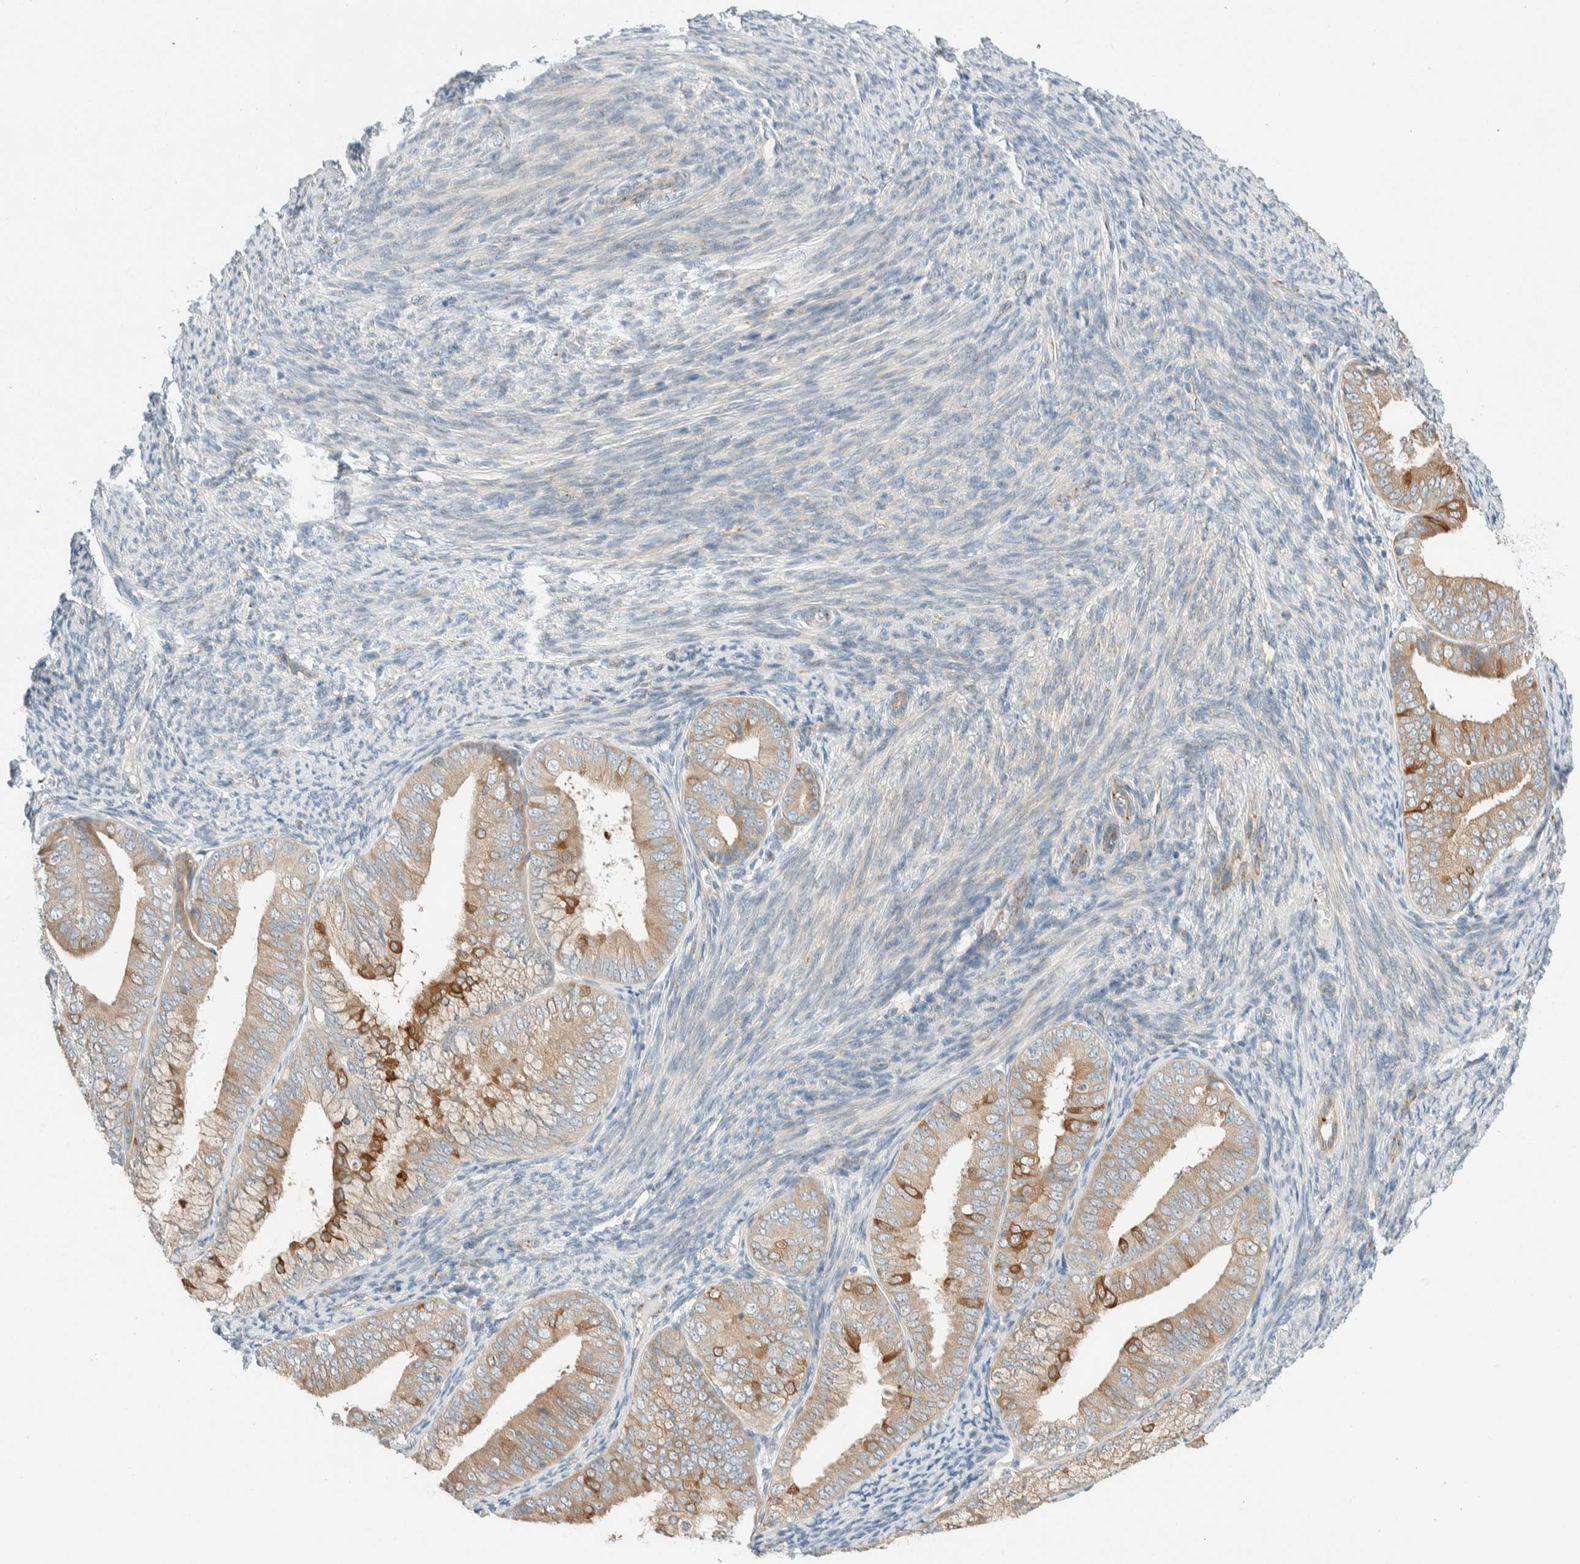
{"staining": {"intensity": "strong", "quantity": "<25%", "location": "cytoplasmic/membranous"}, "tissue": "endometrial cancer", "cell_type": "Tumor cells", "image_type": "cancer", "snomed": [{"axis": "morphology", "description": "Adenocarcinoma, NOS"}, {"axis": "topography", "description": "Endometrium"}], "caption": "Immunohistochemical staining of human endometrial cancer (adenocarcinoma) reveals medium levels of strong cytoplasmic/membranous protein positivity in about <25% of tumor cells.", "gene": "TMEM184B", "patient": {"sex": "female", "age": 63}}